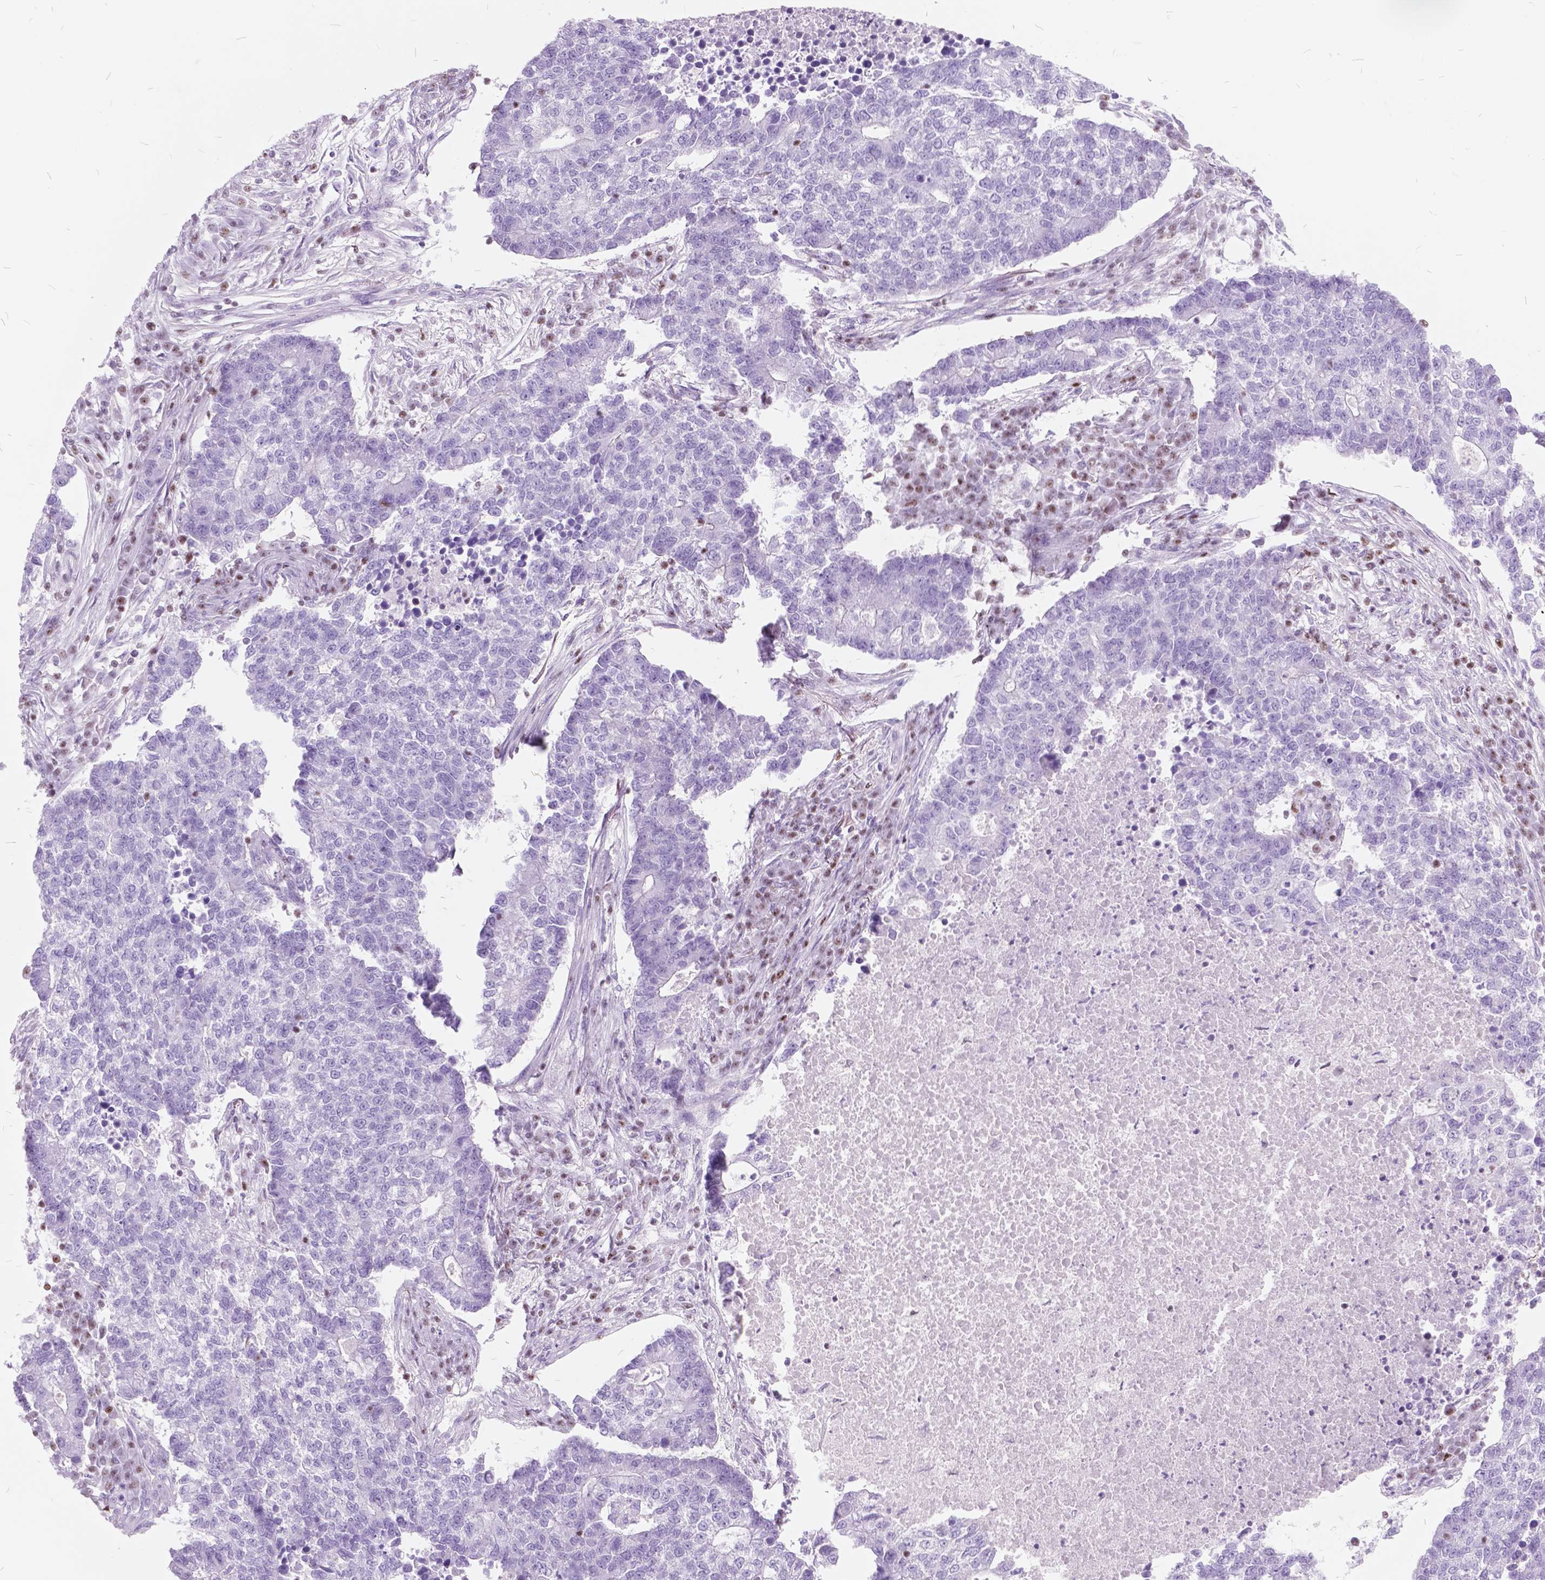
{"staining": {"intensity": "negative", "quantity": "none", "location": "none"}, "tissue": "lung cancer", "cell_type": "Tumor cells", "image_type": "cancer", "snomed": [{"axis": "morphology", "description": "Adenocarcinoma, NOS"}, {"axis": "topography", "description": "Lung"}], "caption": "High power microscopy photomicrograph of an immunohistochemistry image of lung adenocarcinoma, revealing no significant positivity in tumor cells. (Stains: DAB IHC with hematoxylin counter stain, Microscopy: brightfield microscopy at high magnification).", "gene": "SP140", "patient": {"sex": "male", "age": 57}}